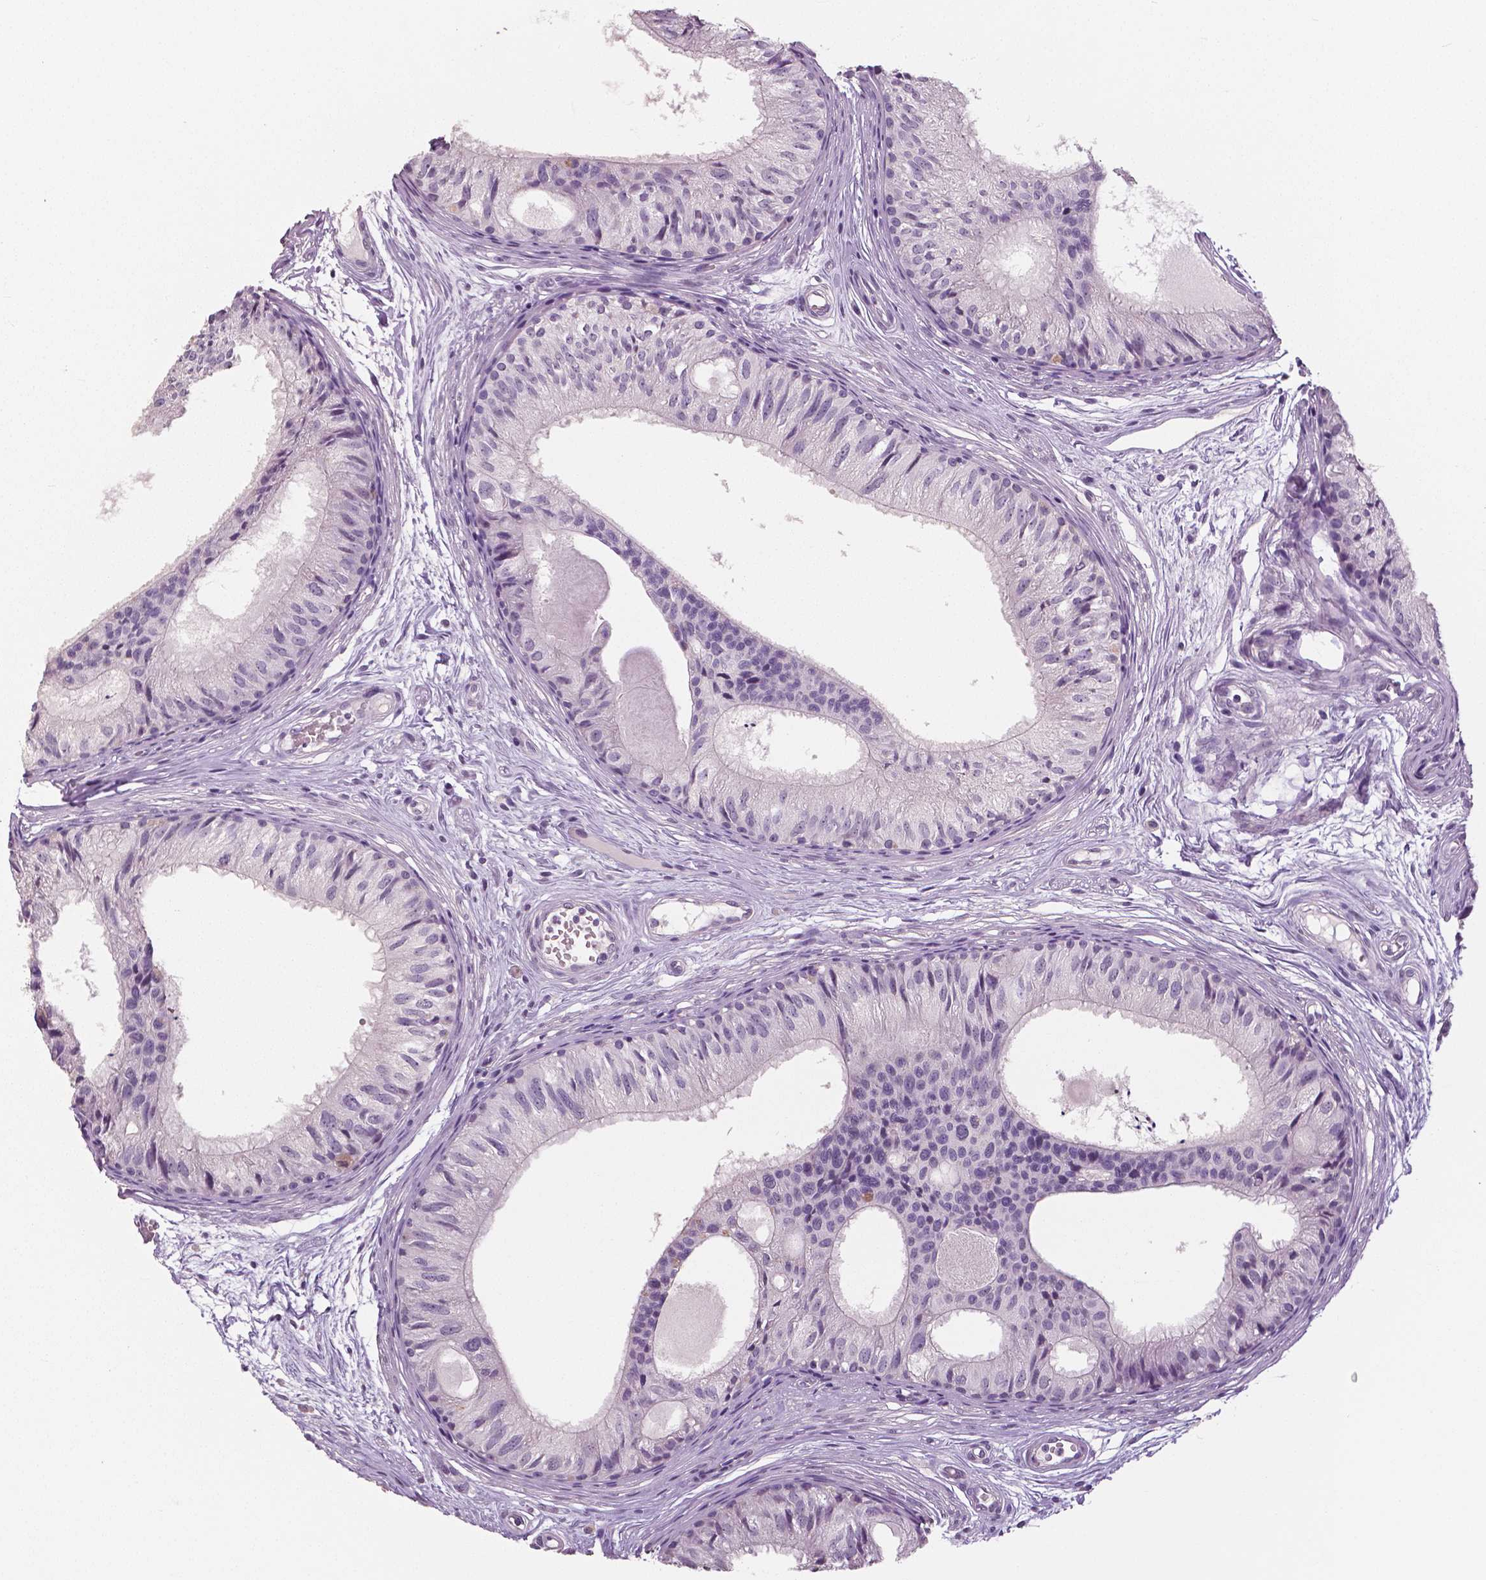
{"staining": {"intensity": "negative", "quantity": "none", "location": "none"}, "tissue": "epididymis", "cell_type": "Glandular cells", "image_type": "normal", "snomed": [{"axis": "morphology", "description": "Normal tissue, NOS"}, {"axis": "topography", "description": "Epididymis"}], "caption": "Photomicrograph shows no protein positivity in glandular cells of normal epididymis. (DAB IHC with hematoxylin counter stain).", "gene": "NECAB1", "patient": {"sex": "male", "age": 25}}